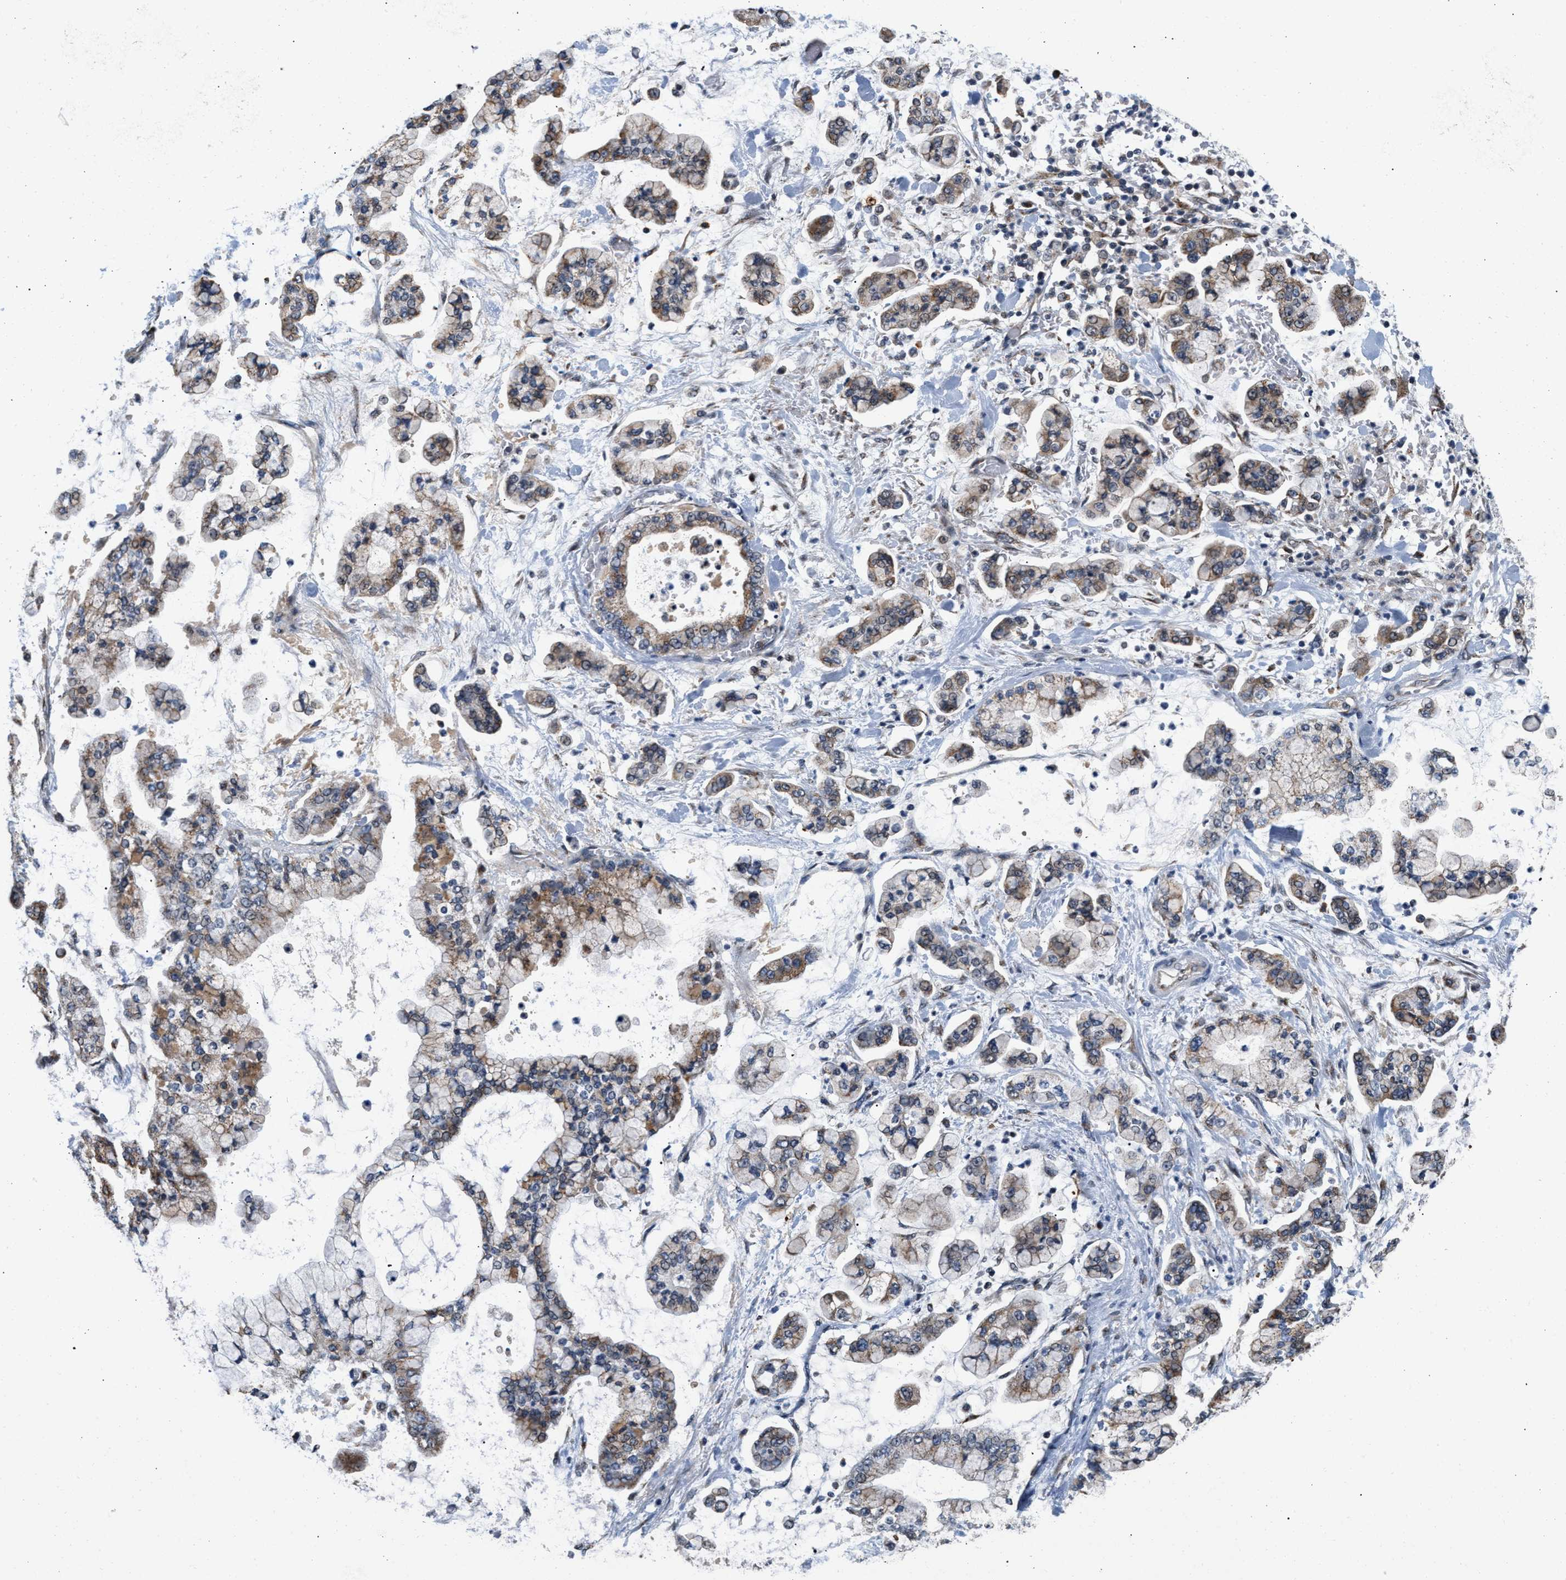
{"staining": {"intensity": "moderate", "quantity": "<25%", "location": "cytoplasmic/membranous"}, "tissue": "stomach cancer", "cell_type": "Tumor cells", "image_type": "cancer", "snomed": [{"axis": "morphology", "description": "Normal tissue, NOS"}, {"axis": "morphology", "description": "Adenocarcinoma, NOS"}, {"axis": "topography", "description": "Stomach, upper"}, {"axis": "topography", "description": "Stomach"}], "caption": "Moderate cytoplasmic/membranous positivity for a protein is seen in approximately <25% of tumor cells of adenocarcinoma (stomach) using immunohistochemistry.", "gene": "KCNMB2", "patient": {"sex": "male", "age": 76}}